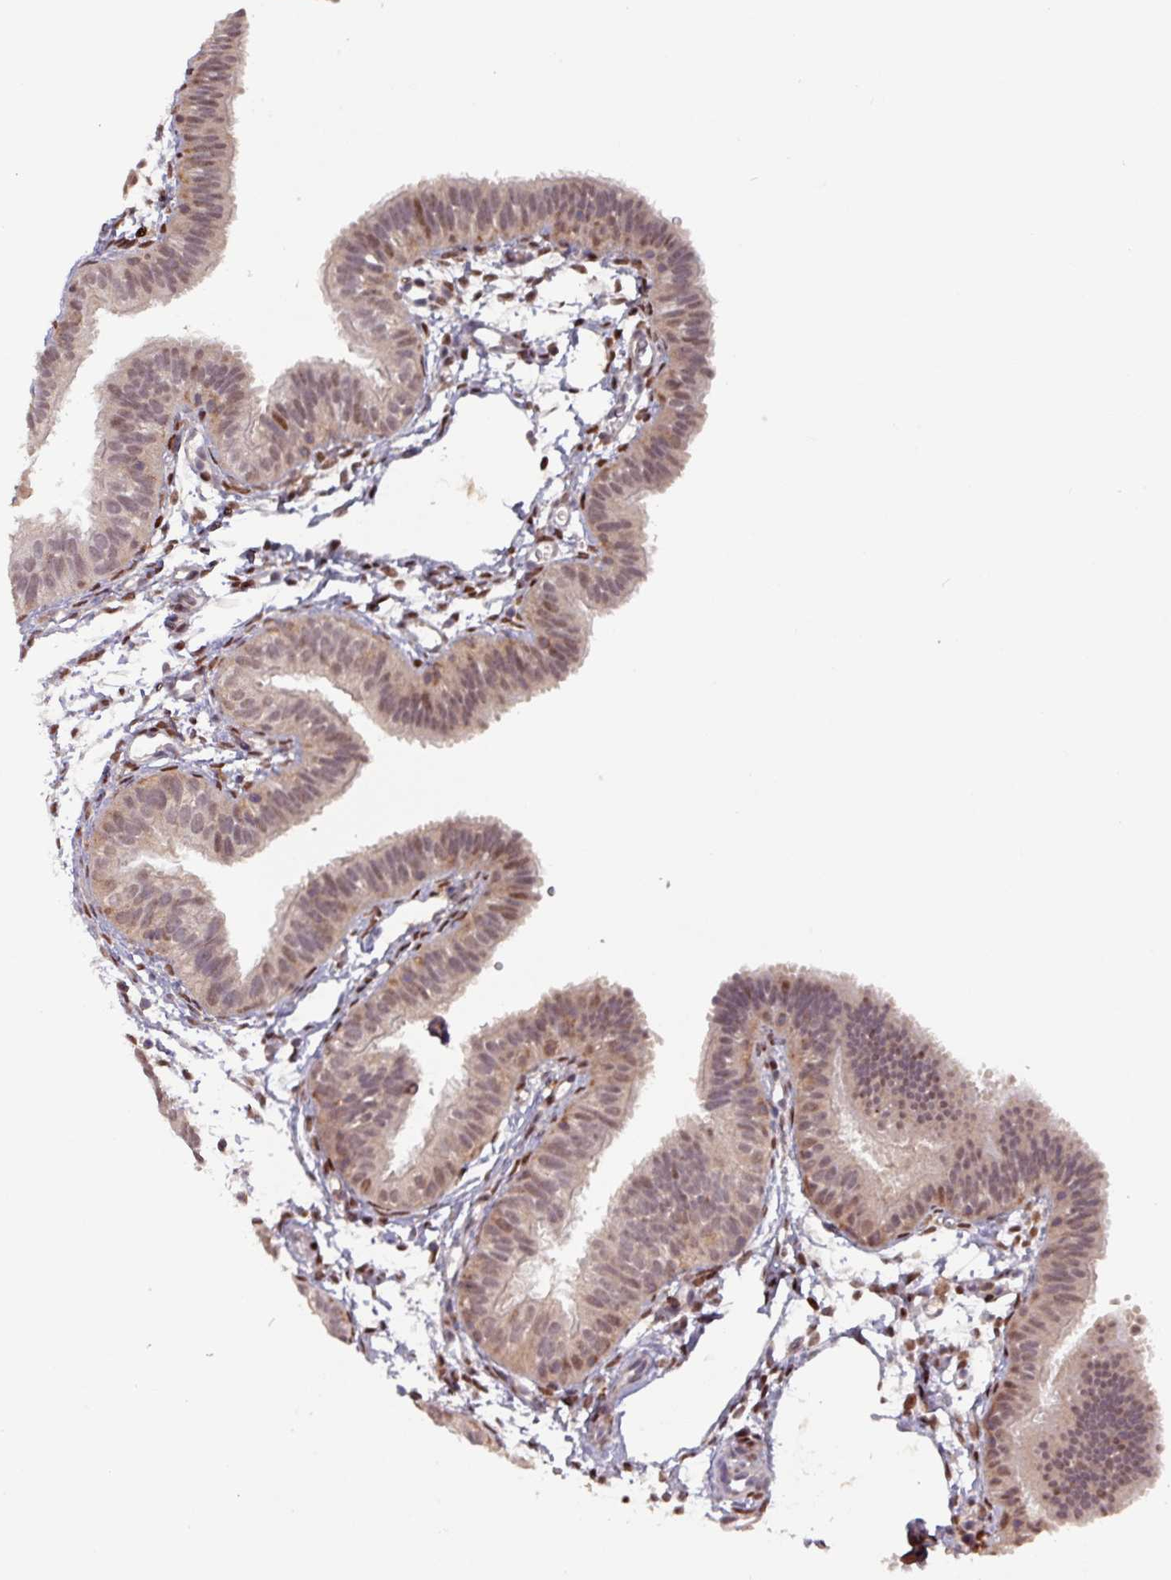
{"staining": {"intensity": "moderate", "quantity": "25%-75%", "location": "nuclear"}, "tissue": "fallopian tube", "cell_type": "Glandular cells", "image_type": "normal", "snomed": [{"axis": "morphology", "description": "Normal tissue, NOS"}, {"axis": "topography", "description": "Fallopian tube"}], "caption": "A histopathology image of fallopian tube stained for a protein displays moderate nuclear brown staining in glandular cells. (brown staining indicates protein expression, while blue staining denotes nuclei).", "gene": "PRRX1", "patient": {"sex": "female", "age": 35}}